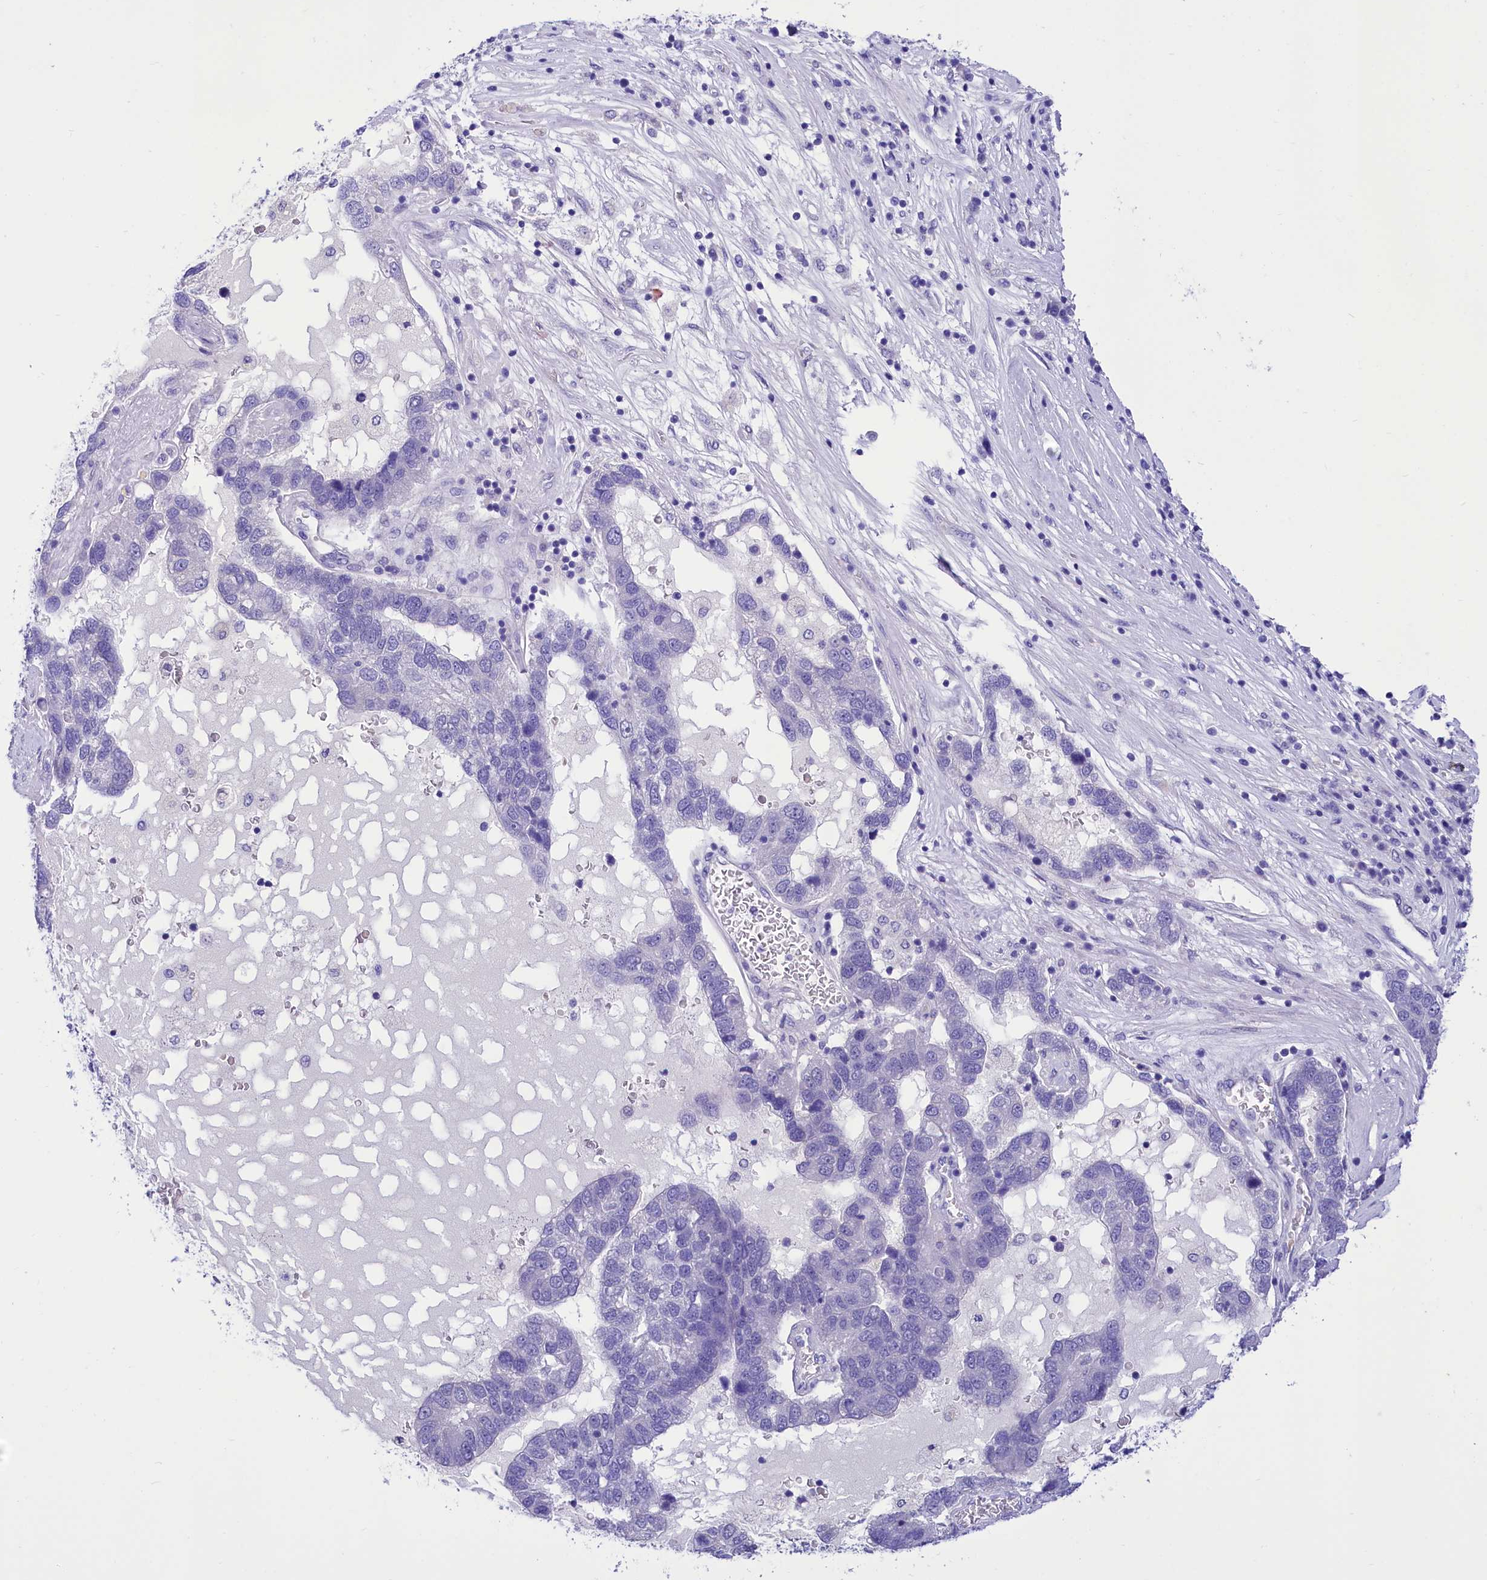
{"staining": {"intensity": "negative", "quantity": "none", "location": "none"}, "tissue": "pancreatic cancer", "cell_type": "Tumor cells", "image_type": "cancer", "snomed": [{"axis": "morphology", "description": "Adenocarcinoma, NOS"}, {"axis": "topography", "description": "Pancreas"}], "caption": "This is an immunohistochemistry (IHC) photomicrograph of adenocarcinoma (pancreatic). There is no positivity in tumor cells.", "gene": "TTC36", "patient": {"sex": "female", "age": 61}}